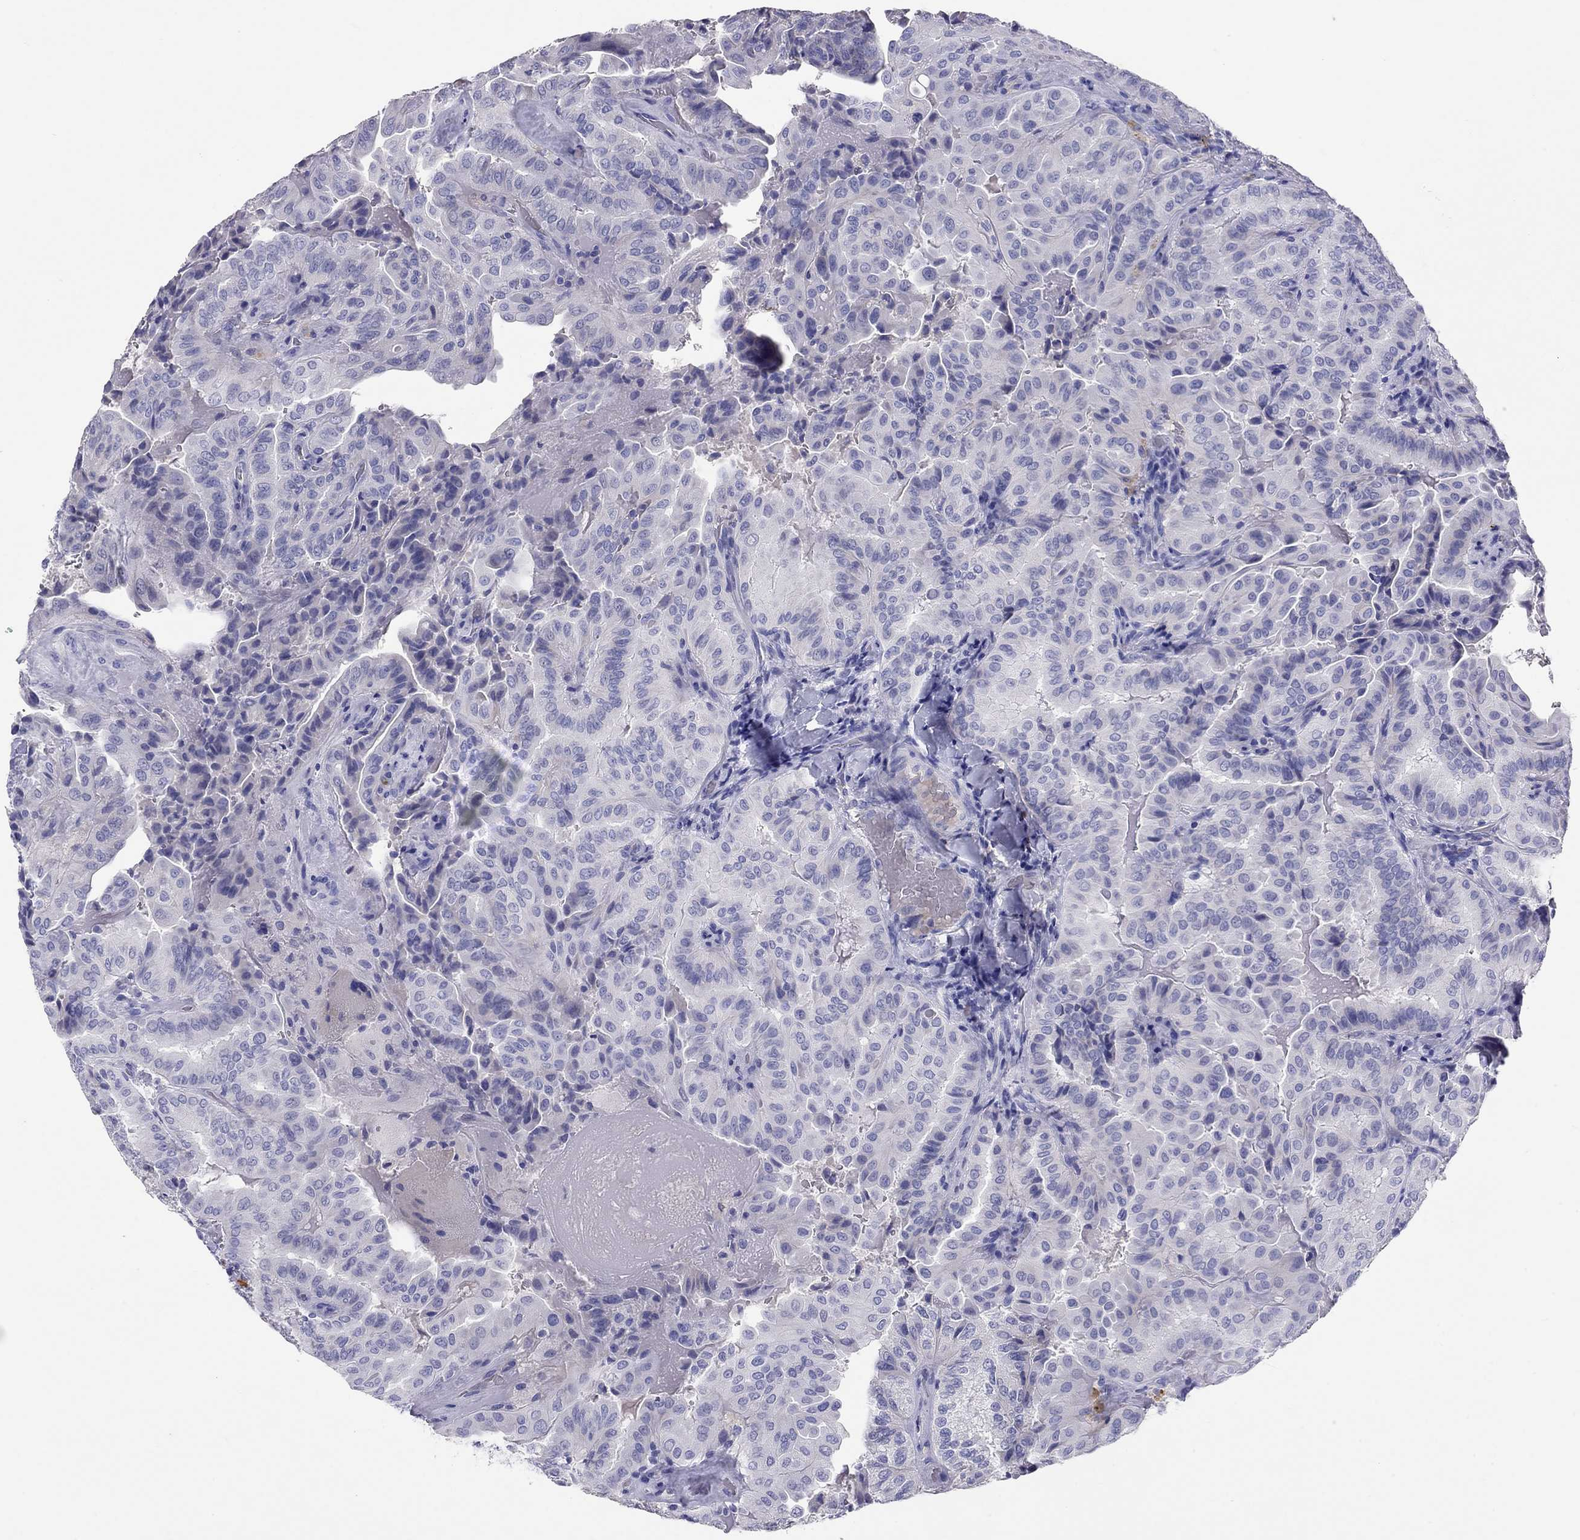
{"staining": {"intensity": "negative", "quantity": "none", "location": "none"}, "tissue": "thyroid cancer", "cell_type": "Tumor cells", "image_type": "cancer", "snomed": [{"axis": "morphology", "description": "Papillary adenocarcinoma, NOS"}, {"axis": "topography", "description": "Thyroid gland"}], "caption": "Micrograph shows no significant protein expression in tumor cells of thyroid cancer (papillary adenocarcinoma).", "gene": "CALHM1", "patient": {"sex": "female", "age": 68}}